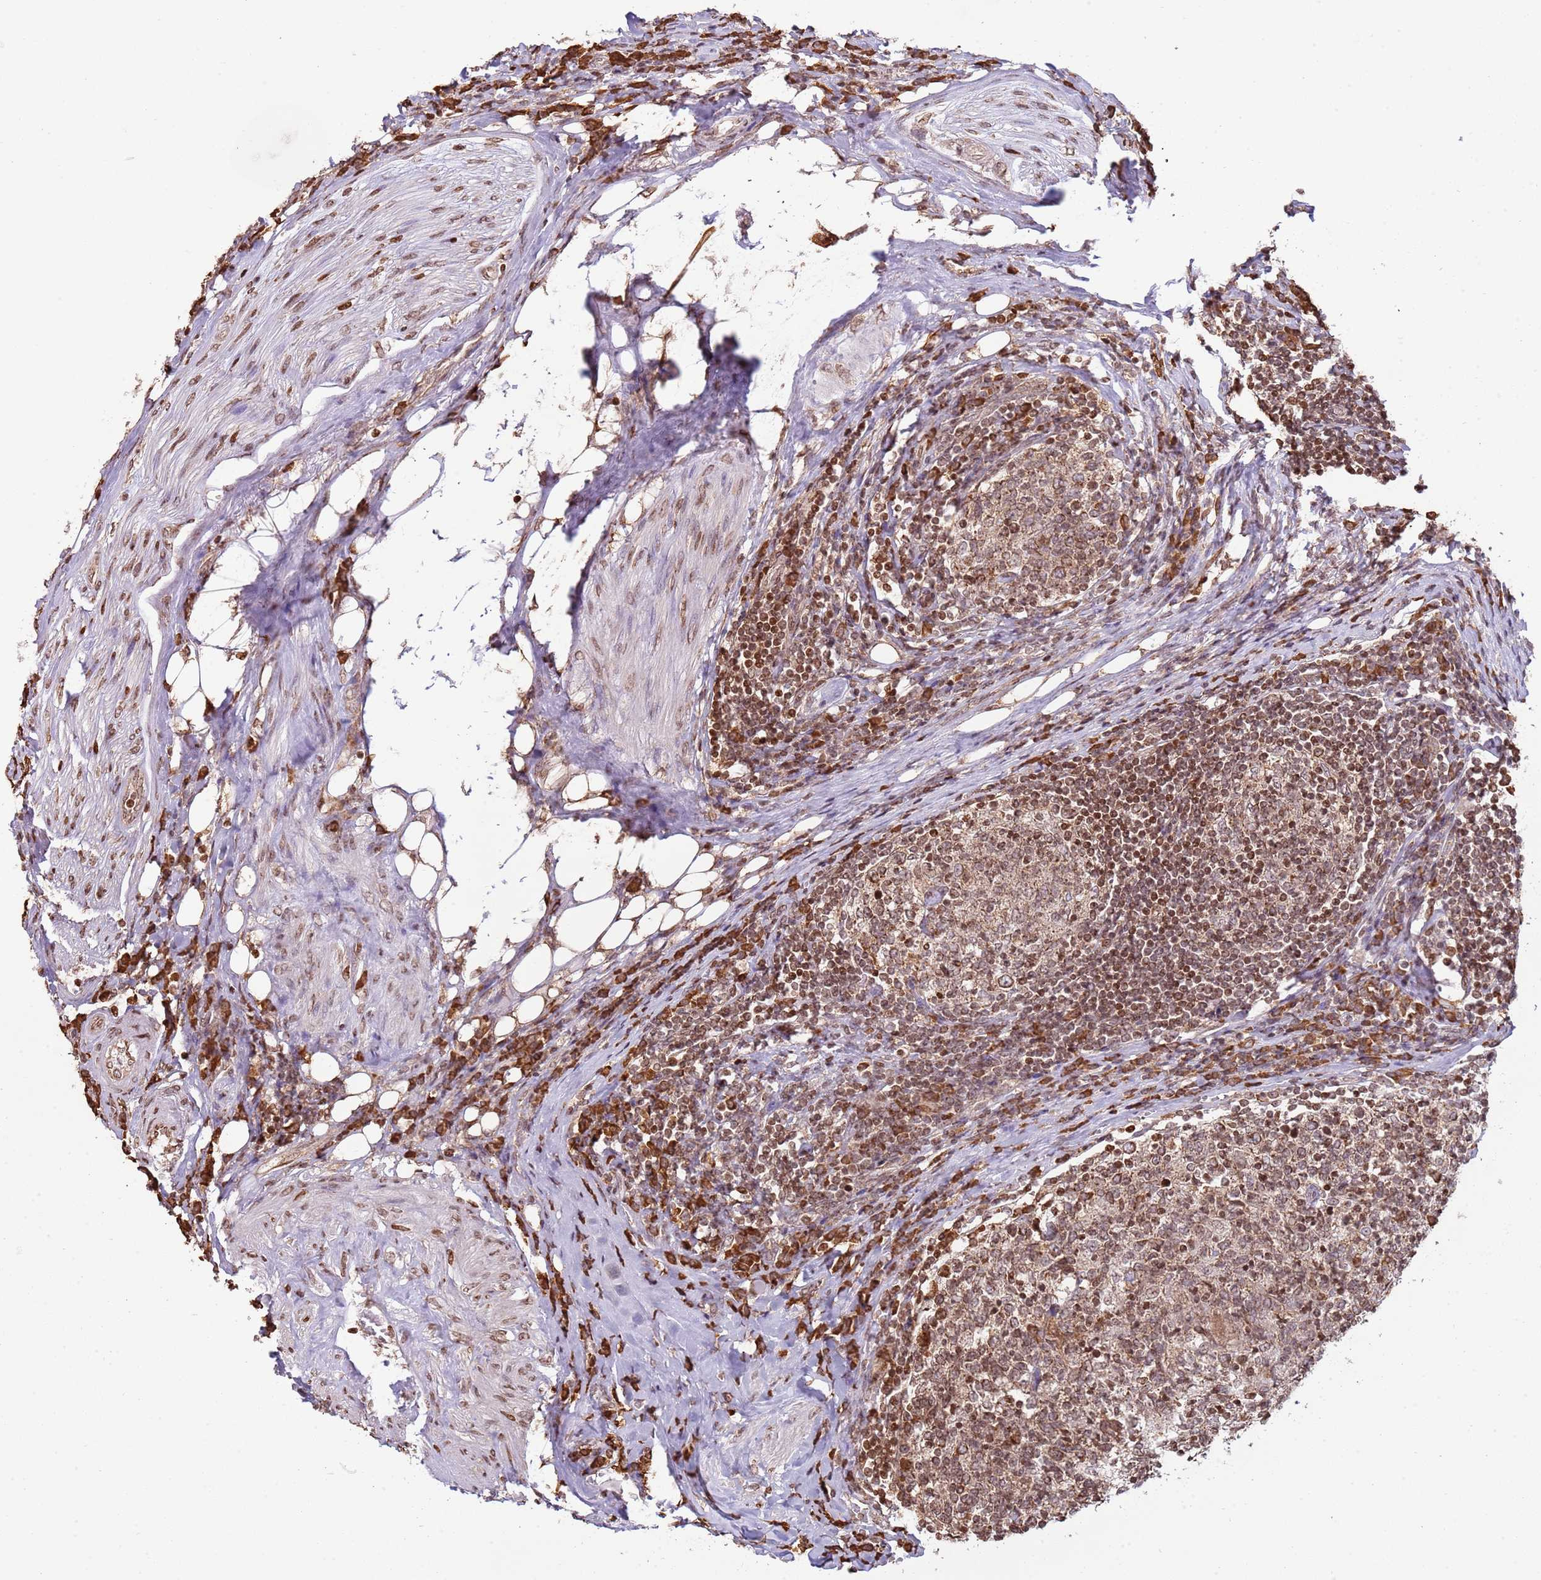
{"staining": {"intensity": "moderate", "quantity": ">75%", "location": "cytoplasmic/membranous"}, "tissue": "colorectal cancer", "cell_type": "Tumor cells", "image_type": "cancer", "snomed": [{"axis": "morphology", "description": "Adenocarcinoma, NOS"}, {"axis": "topography", "description": "Colon"}], "caption": "This photomicrograph reveals immunohistochemistry staining of adenocarcinoma (colorectal), with medium moderate cytoplasmic/membranous positivity in approximately >75% of tumor cells.", "gene": "SCAF1", "patient": {"sex": "male", "age": 83}}